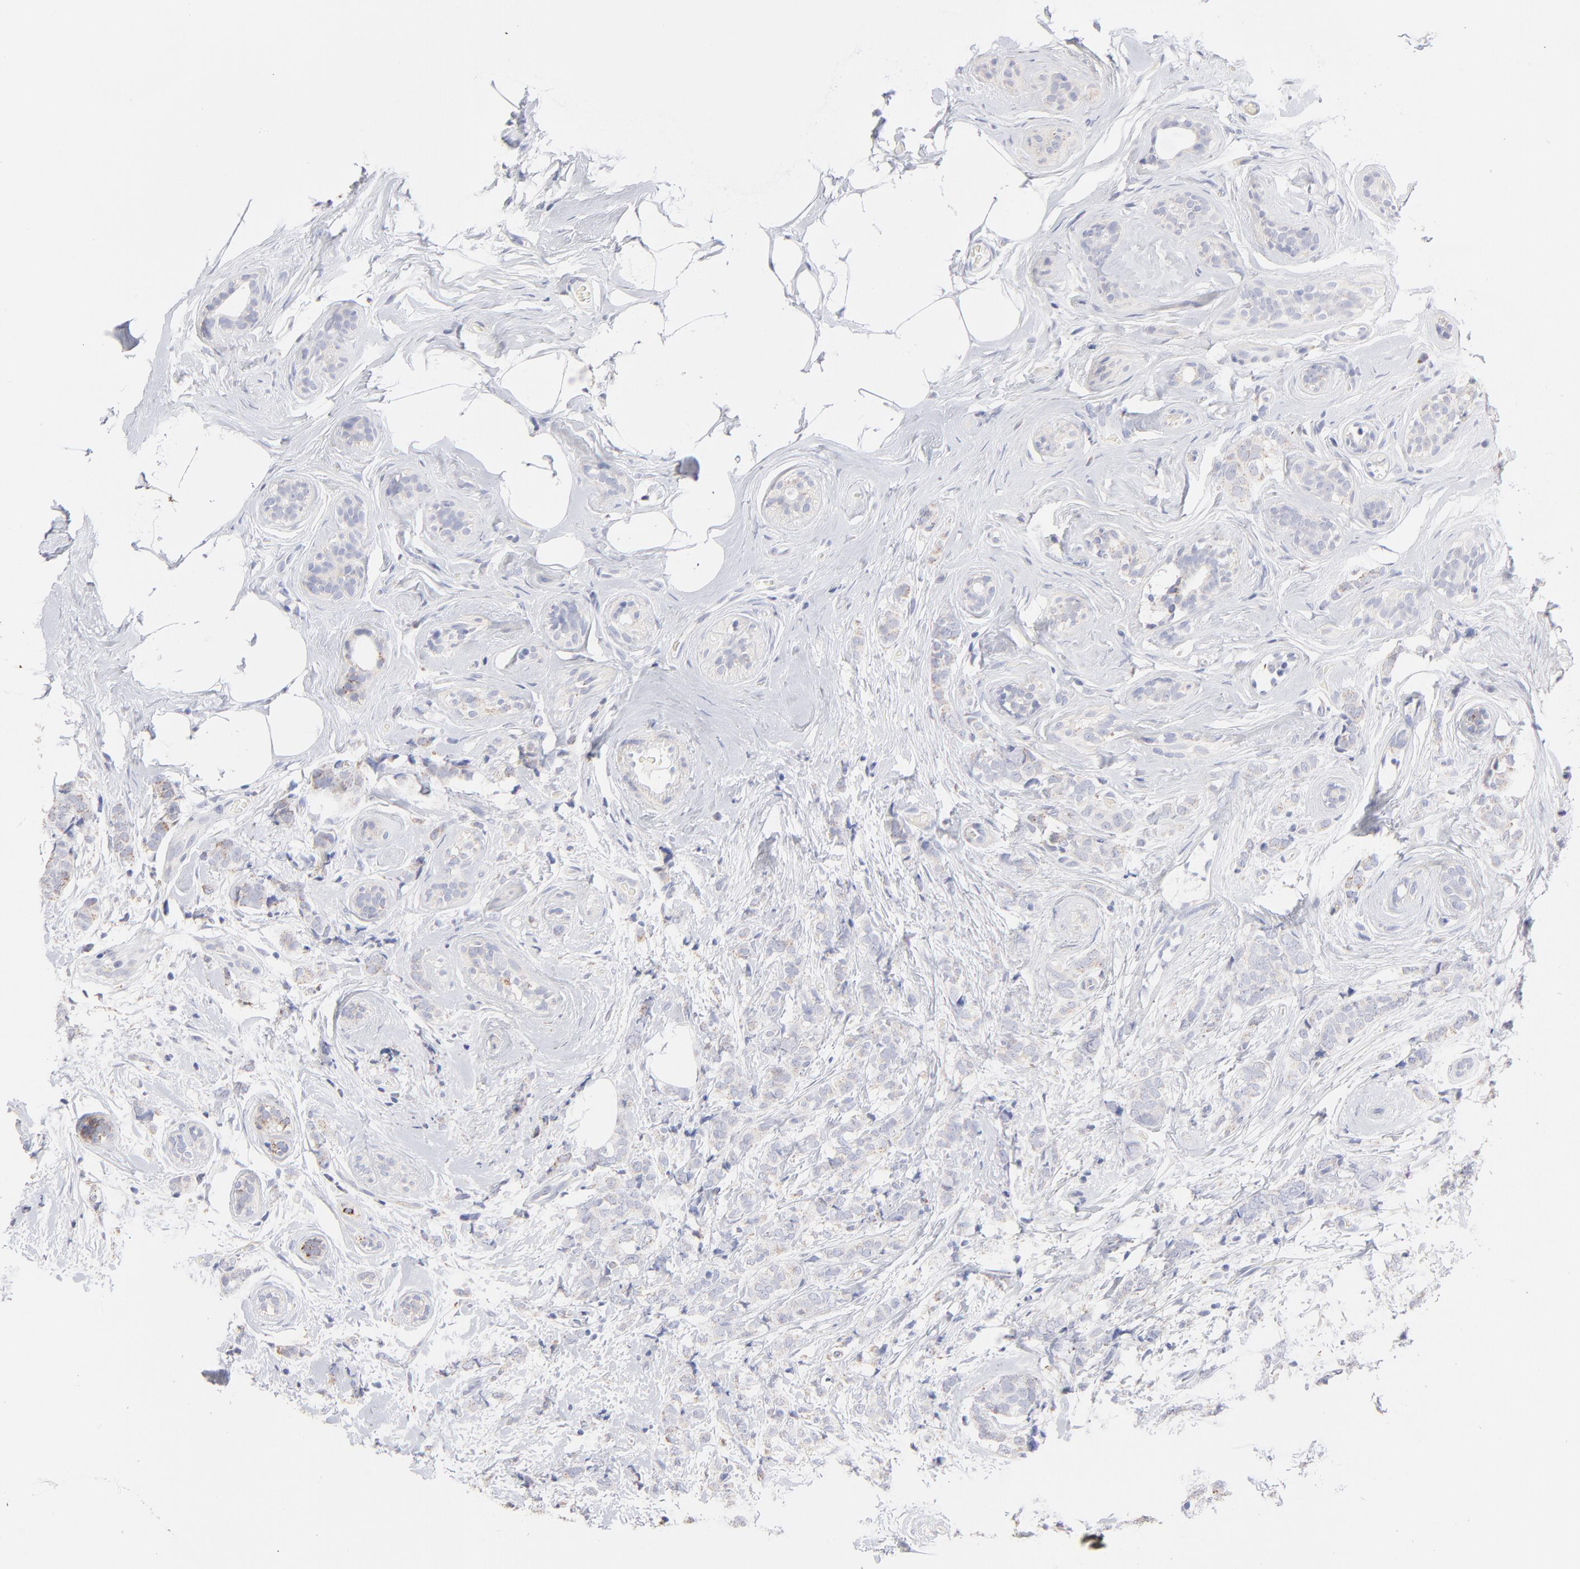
{"staining": {"intensity": "negative", "quantity": "none", "location": "none"}, "tissue": "breast cancer", "cell_type": "Tumor cells", "image_type": "cancer", "snomed": [{"axis": "morphology", "description": "Lobular carcinoma"}, {"axis": "topography", "description": "Breast"}], "caption": "A histopathology image of human breast cancer is negative for staining in tumor cells.", "gene": "TST", "patient": {"sex": "female", "age": 60}}